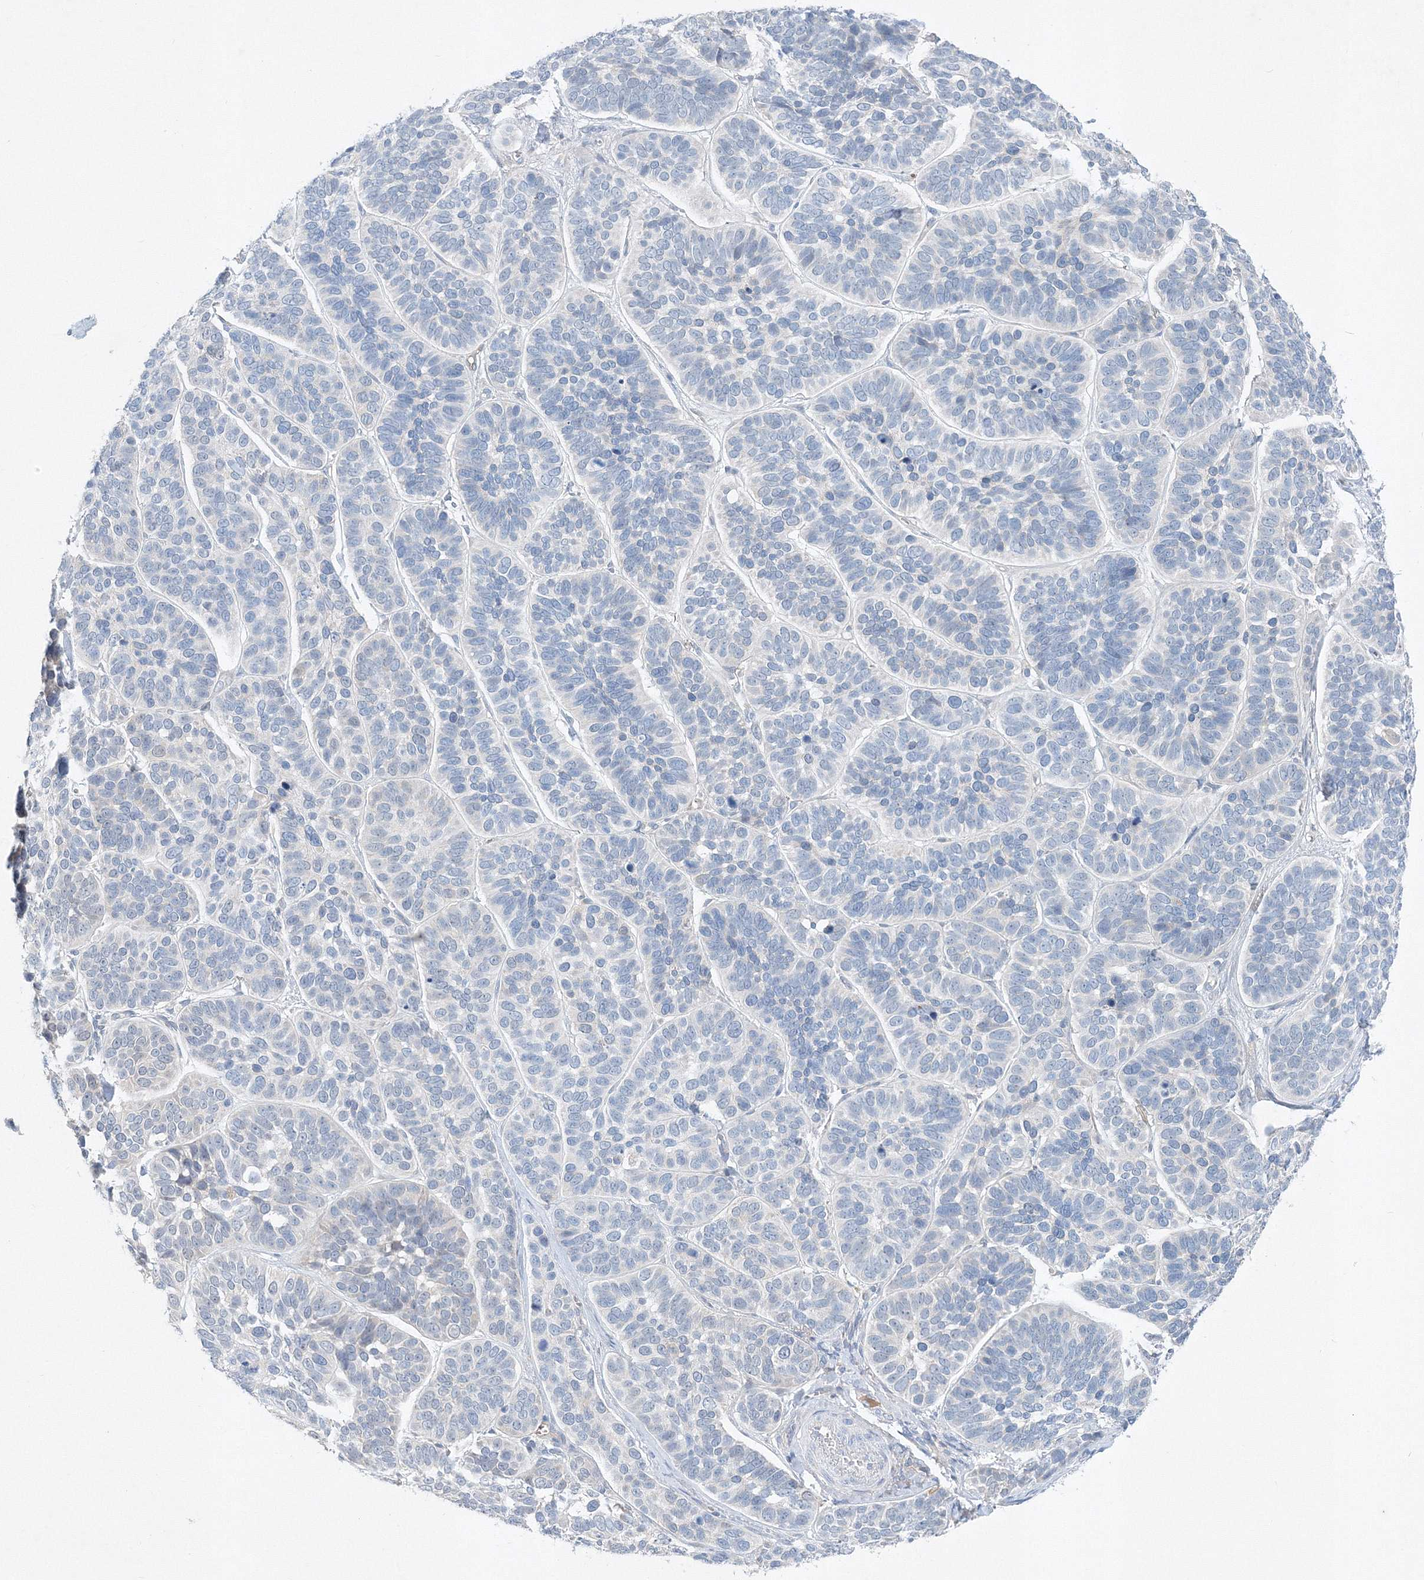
{"staining": {"intensity": "negative", "quantity": "none", "location": "none"}, "tissue": "skin cancer", "cell_type": "Tumor cells", "image_type": "cancer", "snomed": [{"axis": "morphology", "description": "Basal cell carcinoma"}, {"axis": "topography", "description": "Skin"}], "caption": "IHC of human basal cell carcinoma (skin) demonstrates no positivity in tumor cells.", "gene": "SH3BP5", "patient": {"sex": "male", "age": 62}}